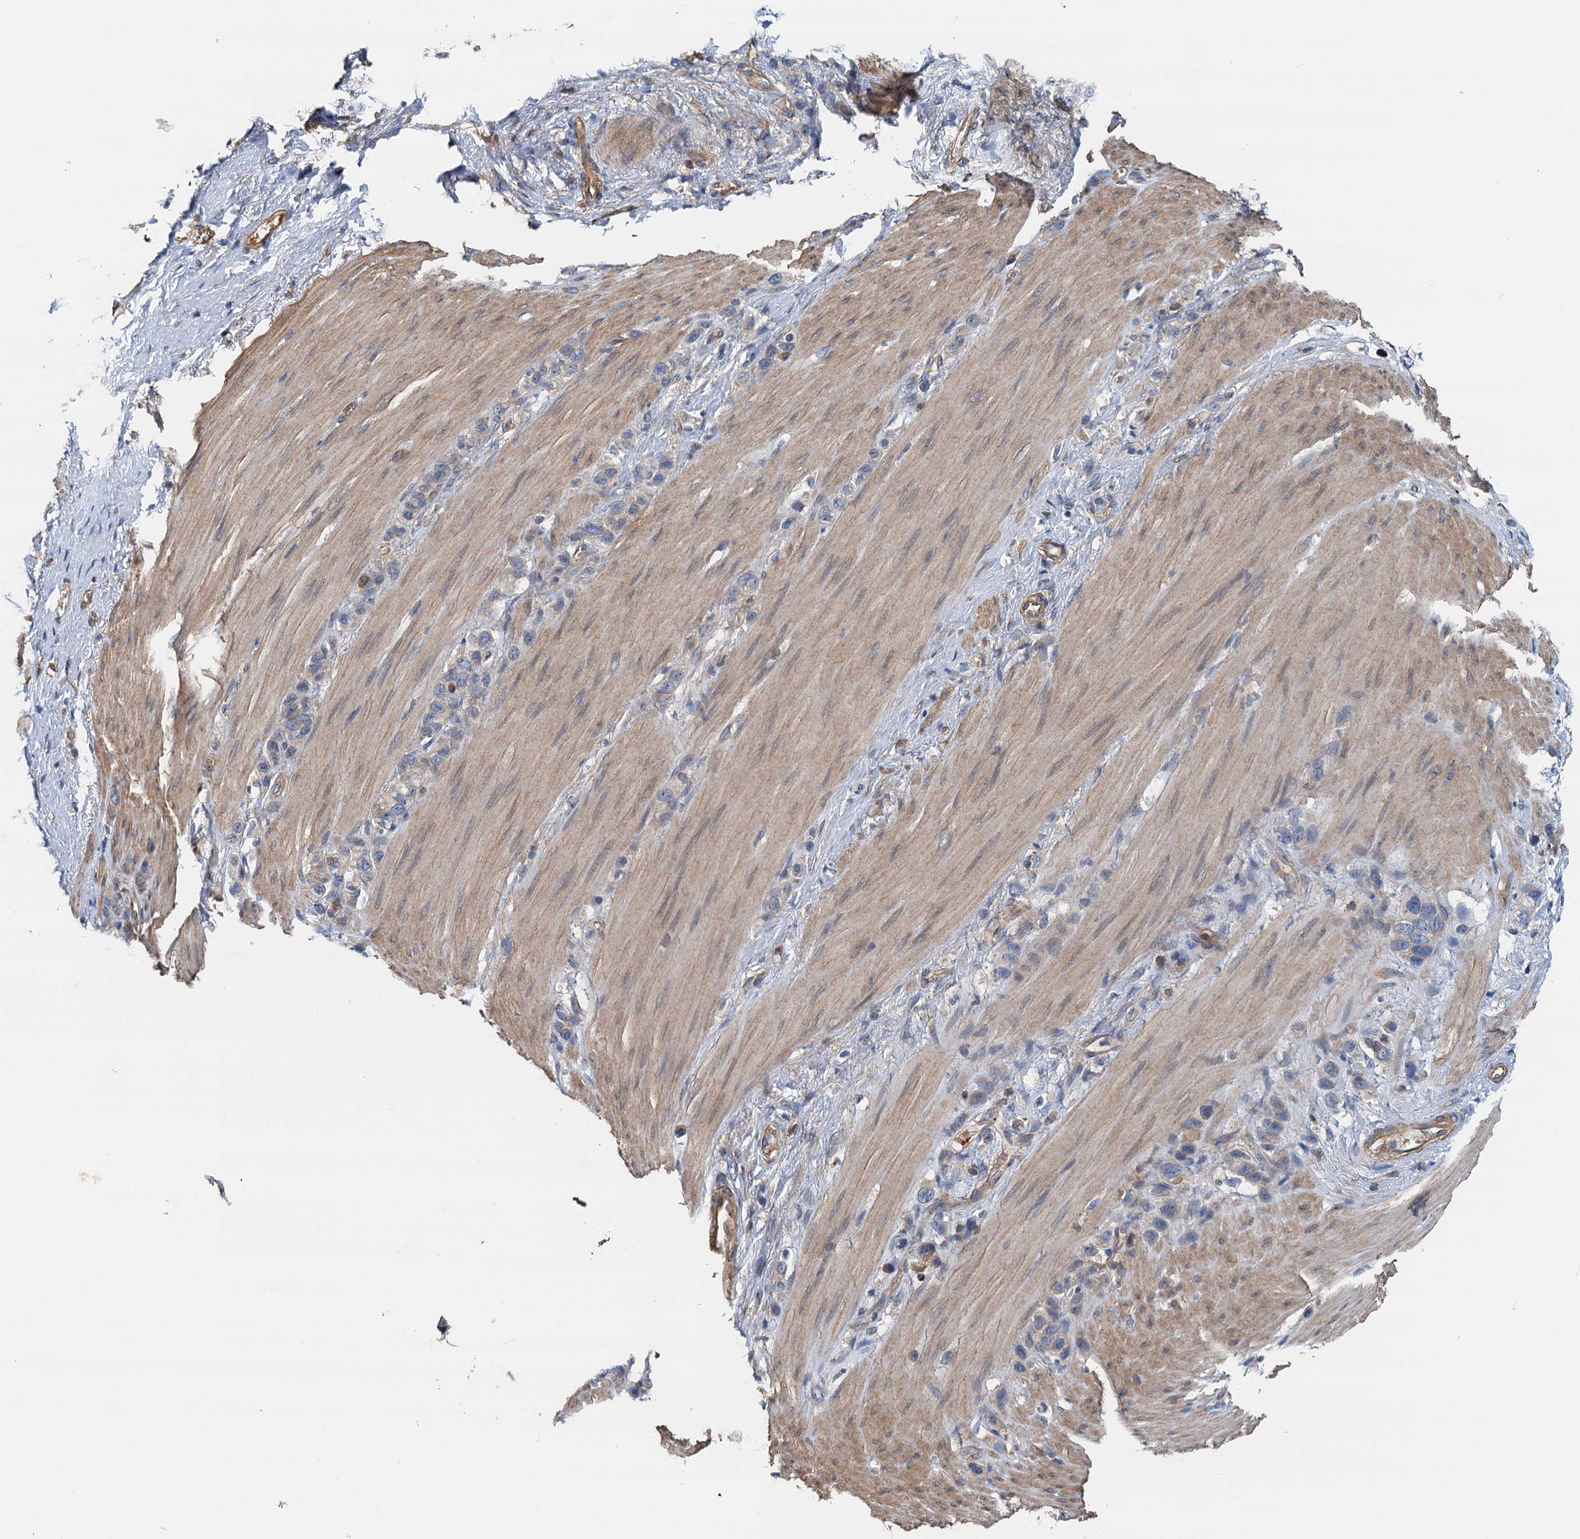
{"staining": {"intensity": "weak", "quantity": "<25%", "location": "cytoplasmic/membranous"}, "tissue": "stomach cancer", "cell_type": "Tumor cells", "image_type": "cancer", "snomed": [{"axis": "morphology", "description": "Adenocarcinoma, NOS"}, {"axis": "morphology", "description": "Adenocarcinoma, High grade"}, {"axis": "topography", "description": "Stomach, upper"}, {"axis": "topography", "description": "Stomach, lower"}], "caption": "Immunohistochemistry (IHC) image of human stomach cancer stained for a protein (brown), which shows no positivity in tumor cells.", "gene": "ROGDI", "patient": {"sex": "female", "age": 65}}